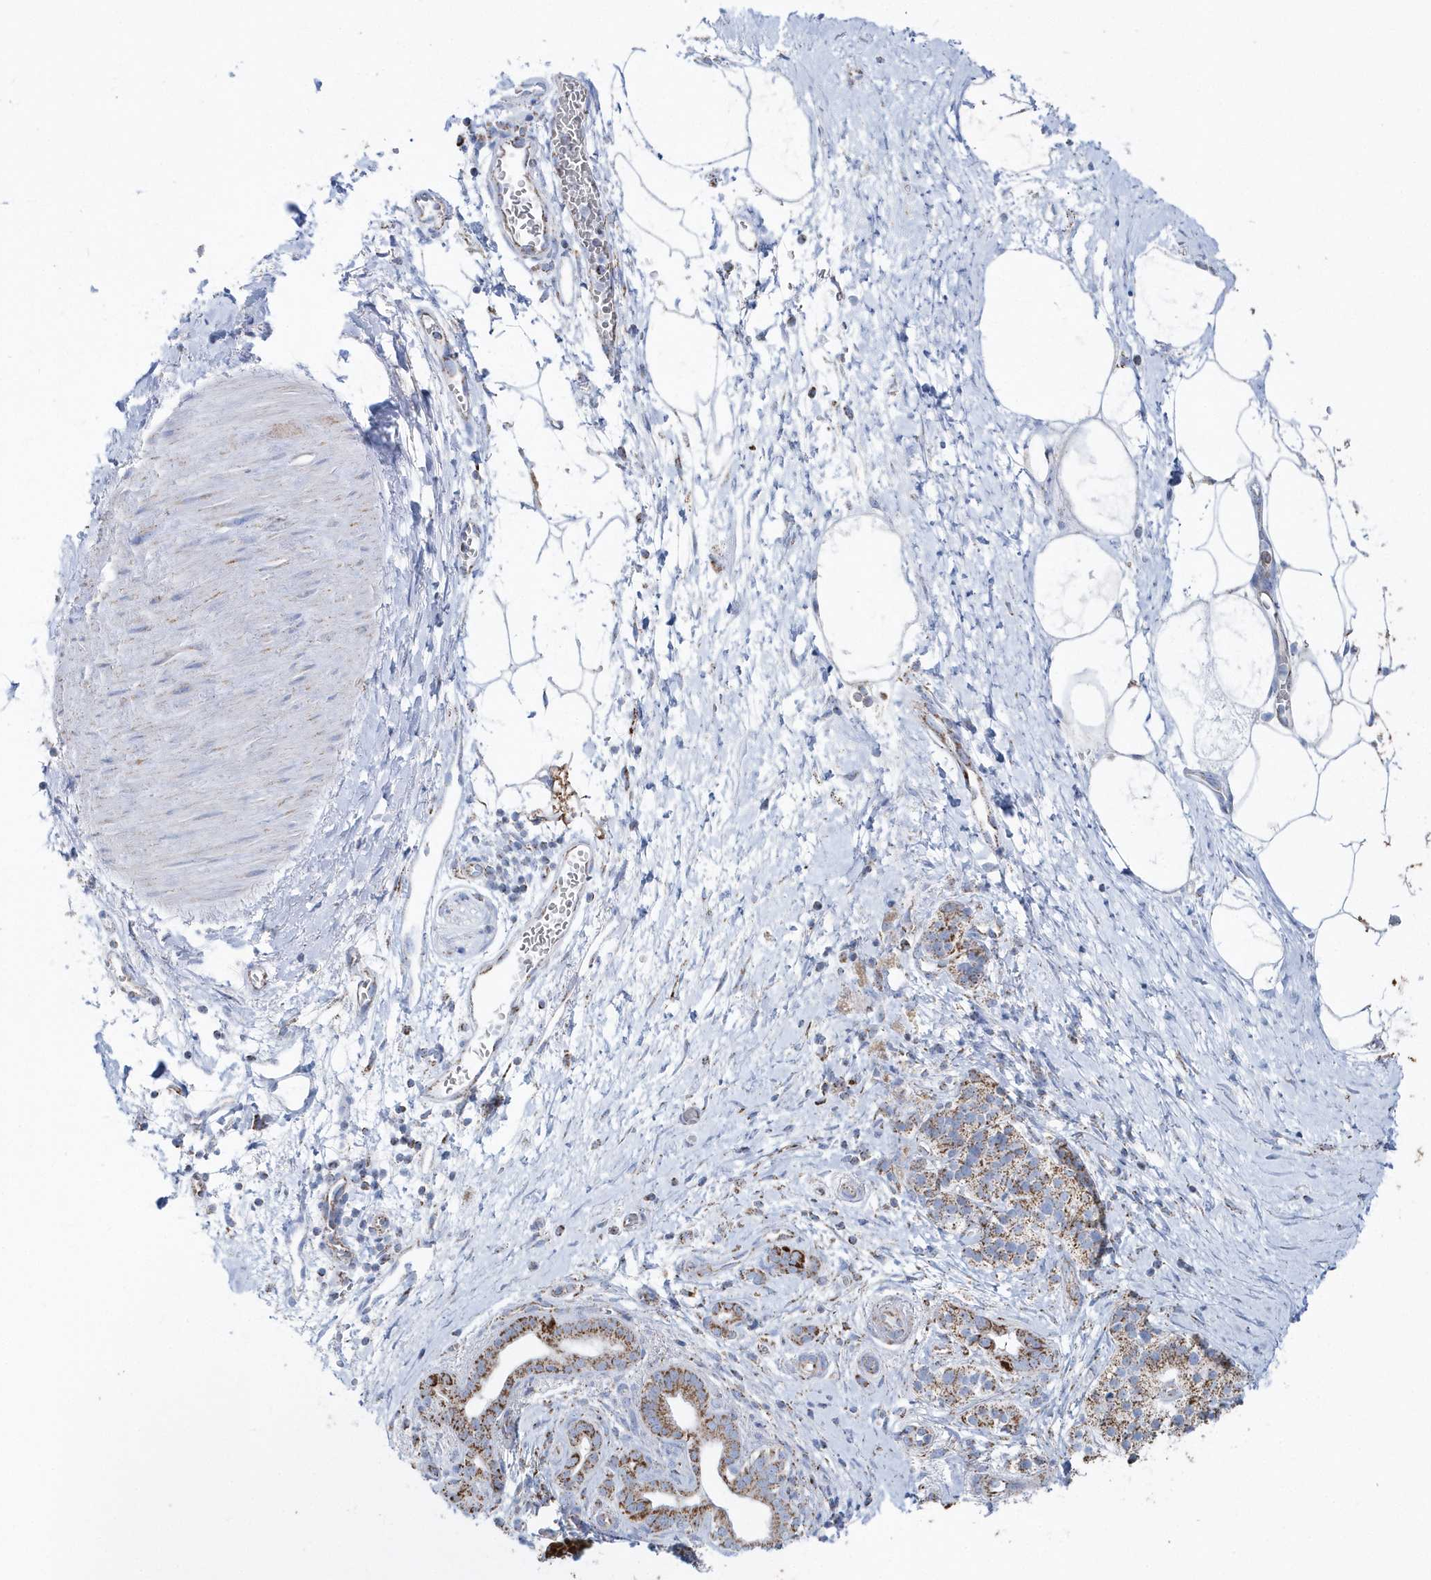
{"staining": {"intensity": "moderate", "quantity": ">75%", "location": "cytoplasmic/membranous"}, "tissue": "pancreatic cancer", "cell_type": "Tumor cells", "image_type": "cancer", "snomed": [{"axis": "morphology", "description": "Normal tissue, NOS"}, {"axis": "morphology", "description": "Adenocarcinoma, NOS"}, {"axis": "topography", "description": "Pancreas"}], "caption": "Human adenocarcinoma (pancreatic) stained with a brown dye shows moderate cytoplasmic/membranous positive staining in approximately >75% of tumor cells.", "gene": "TMCO6", "patient": {"sex": "female", "age": 68}}